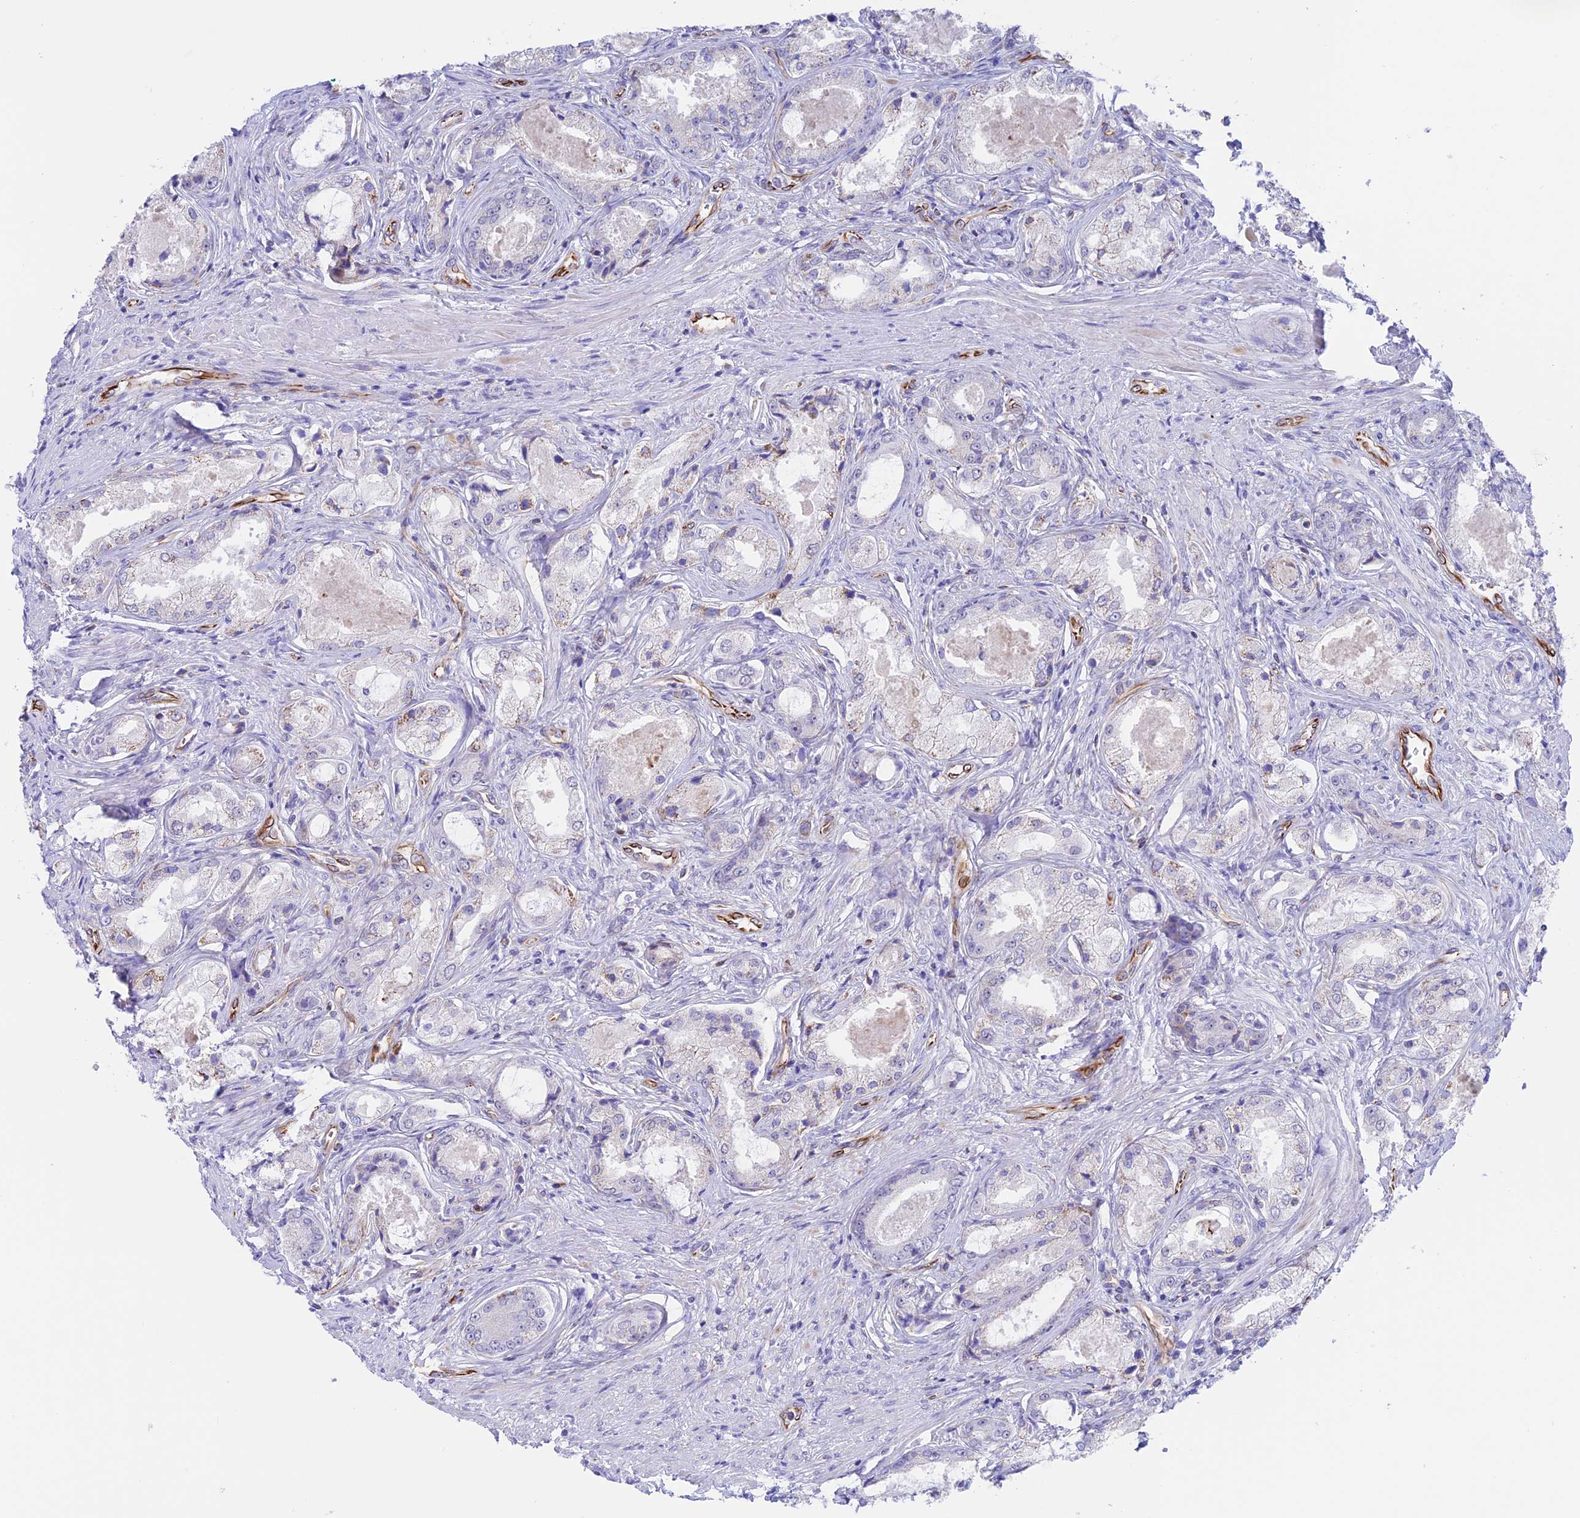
{"staining": {"intensity": "weak", "quantity": "<25%", "location": "cytoplasmic/membranous"}, "tissue": "prostate cancer", "cell_type": "Tumor cells", "image_type": "cancer", "snomed": [{"axis": "morphology", "description": "Adenocarcinoma, Low grade"}, {"axis": "topography", "description": "Prostate"}], "caption": "This is an IHC photomicrograph of prostate adenocarcinoma (low-grade). There is no positivity in tumor cells.", "gene": "ZNF652", "patient": {"sex": "male", "age": 68}}